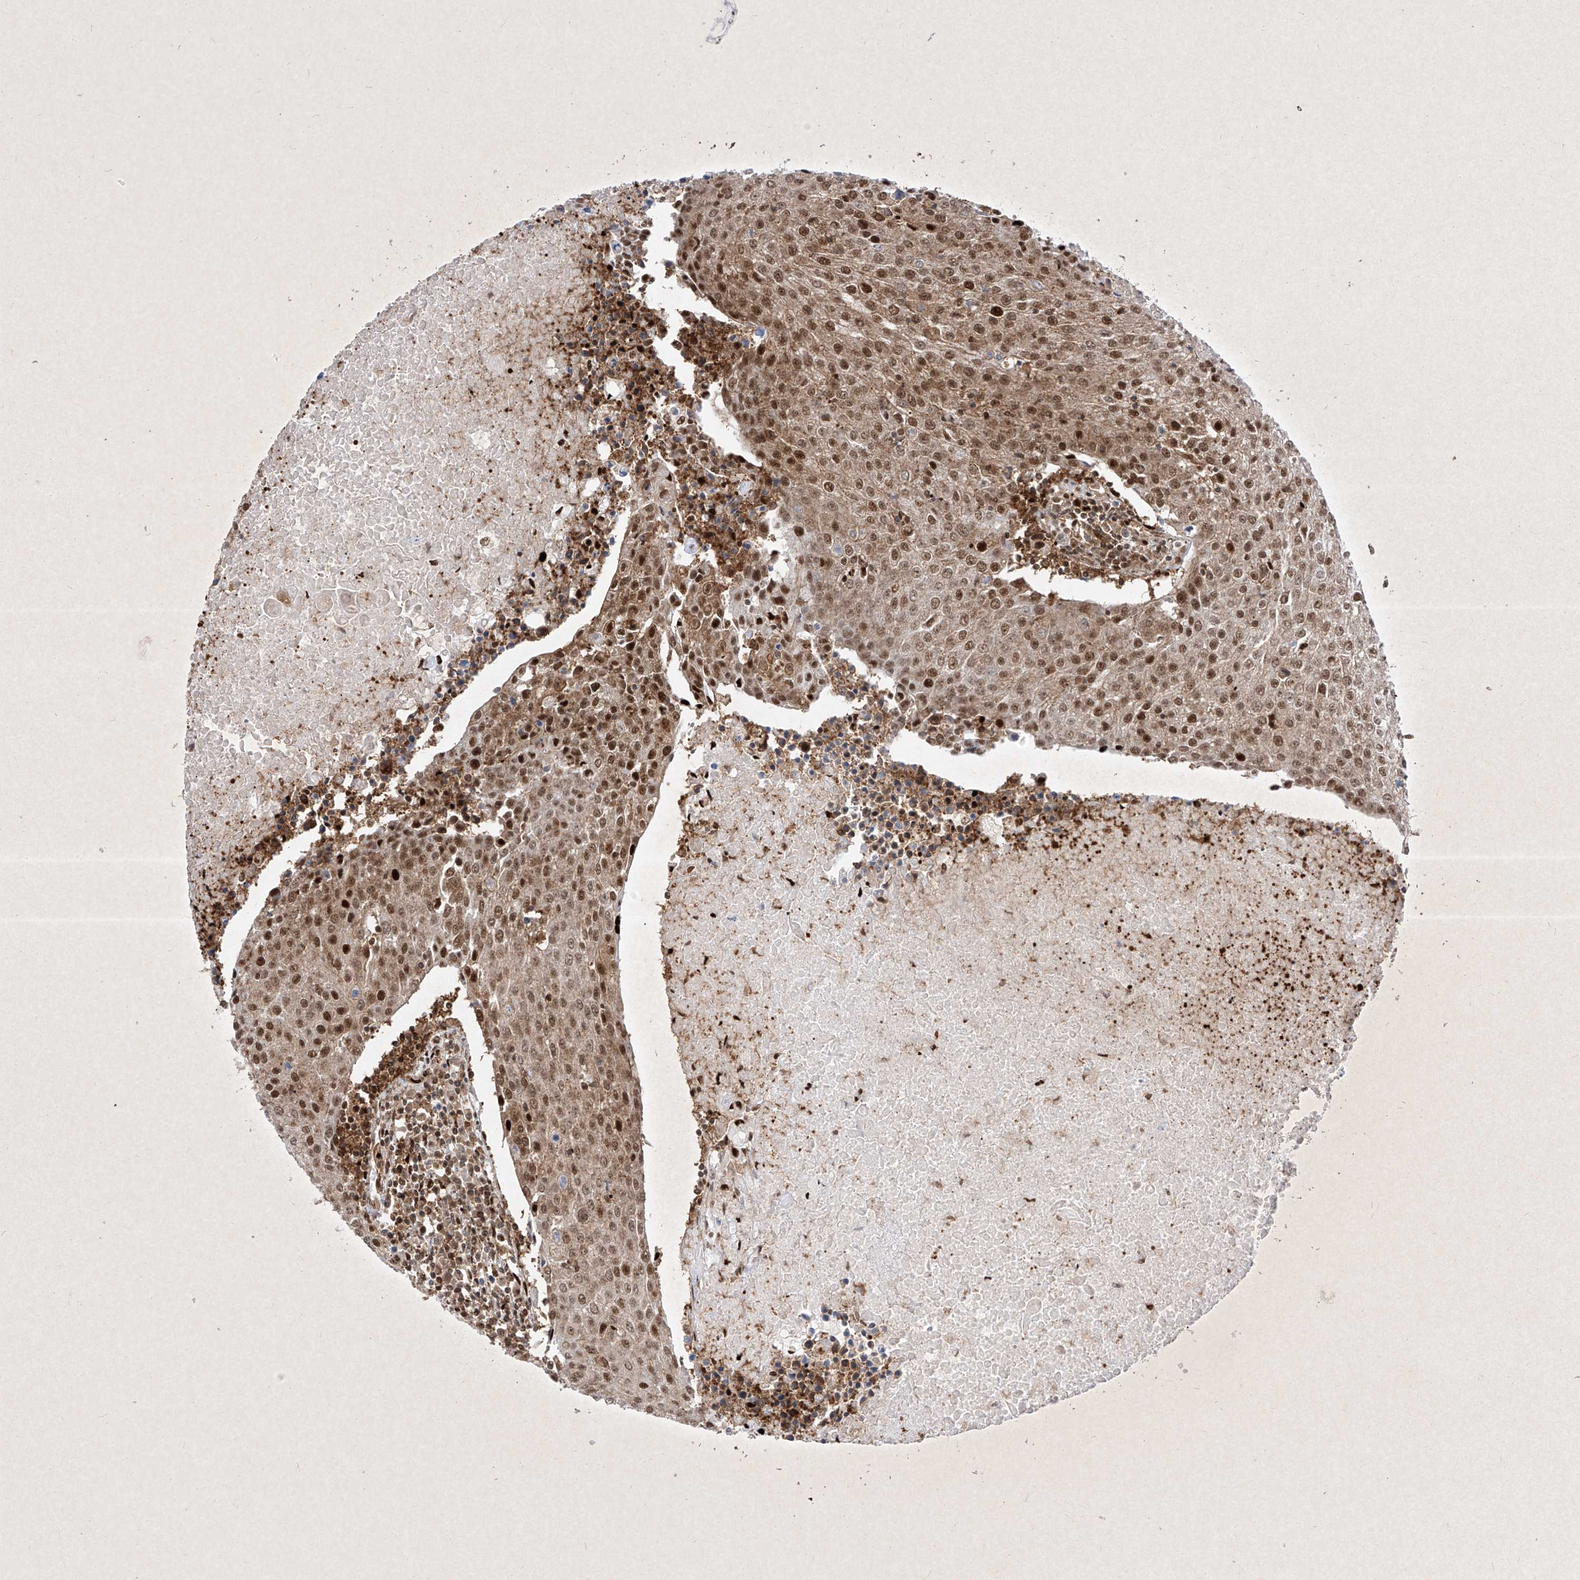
{"staining": {"intensity": "strong", "quantity": ">75%", "location": "cytoplasmic/membranous,nuclear"}, "tissue": "urothelial cancer", "cell_type": "Tumor cells", "image_type": "cancer", "snomed": [{"axis": "morphology", "description": "Urothelial carcinoma, High grade"}, {"axis": "topography", "description": "Urinary bladder"}], "caption": "Protein staining of urothelial cancer tissue shows strong cytoplasmic/membranous and nuclear positivity in about >75% of tumor cells. (Stains: DAB (3,3'-diaminobenzidine) in brown, nuclei in blue, Microscopy: brightfield microscopy at high magnification).", "gene": "PSMB10", "patient": {"sex": "female", "age": 85}}